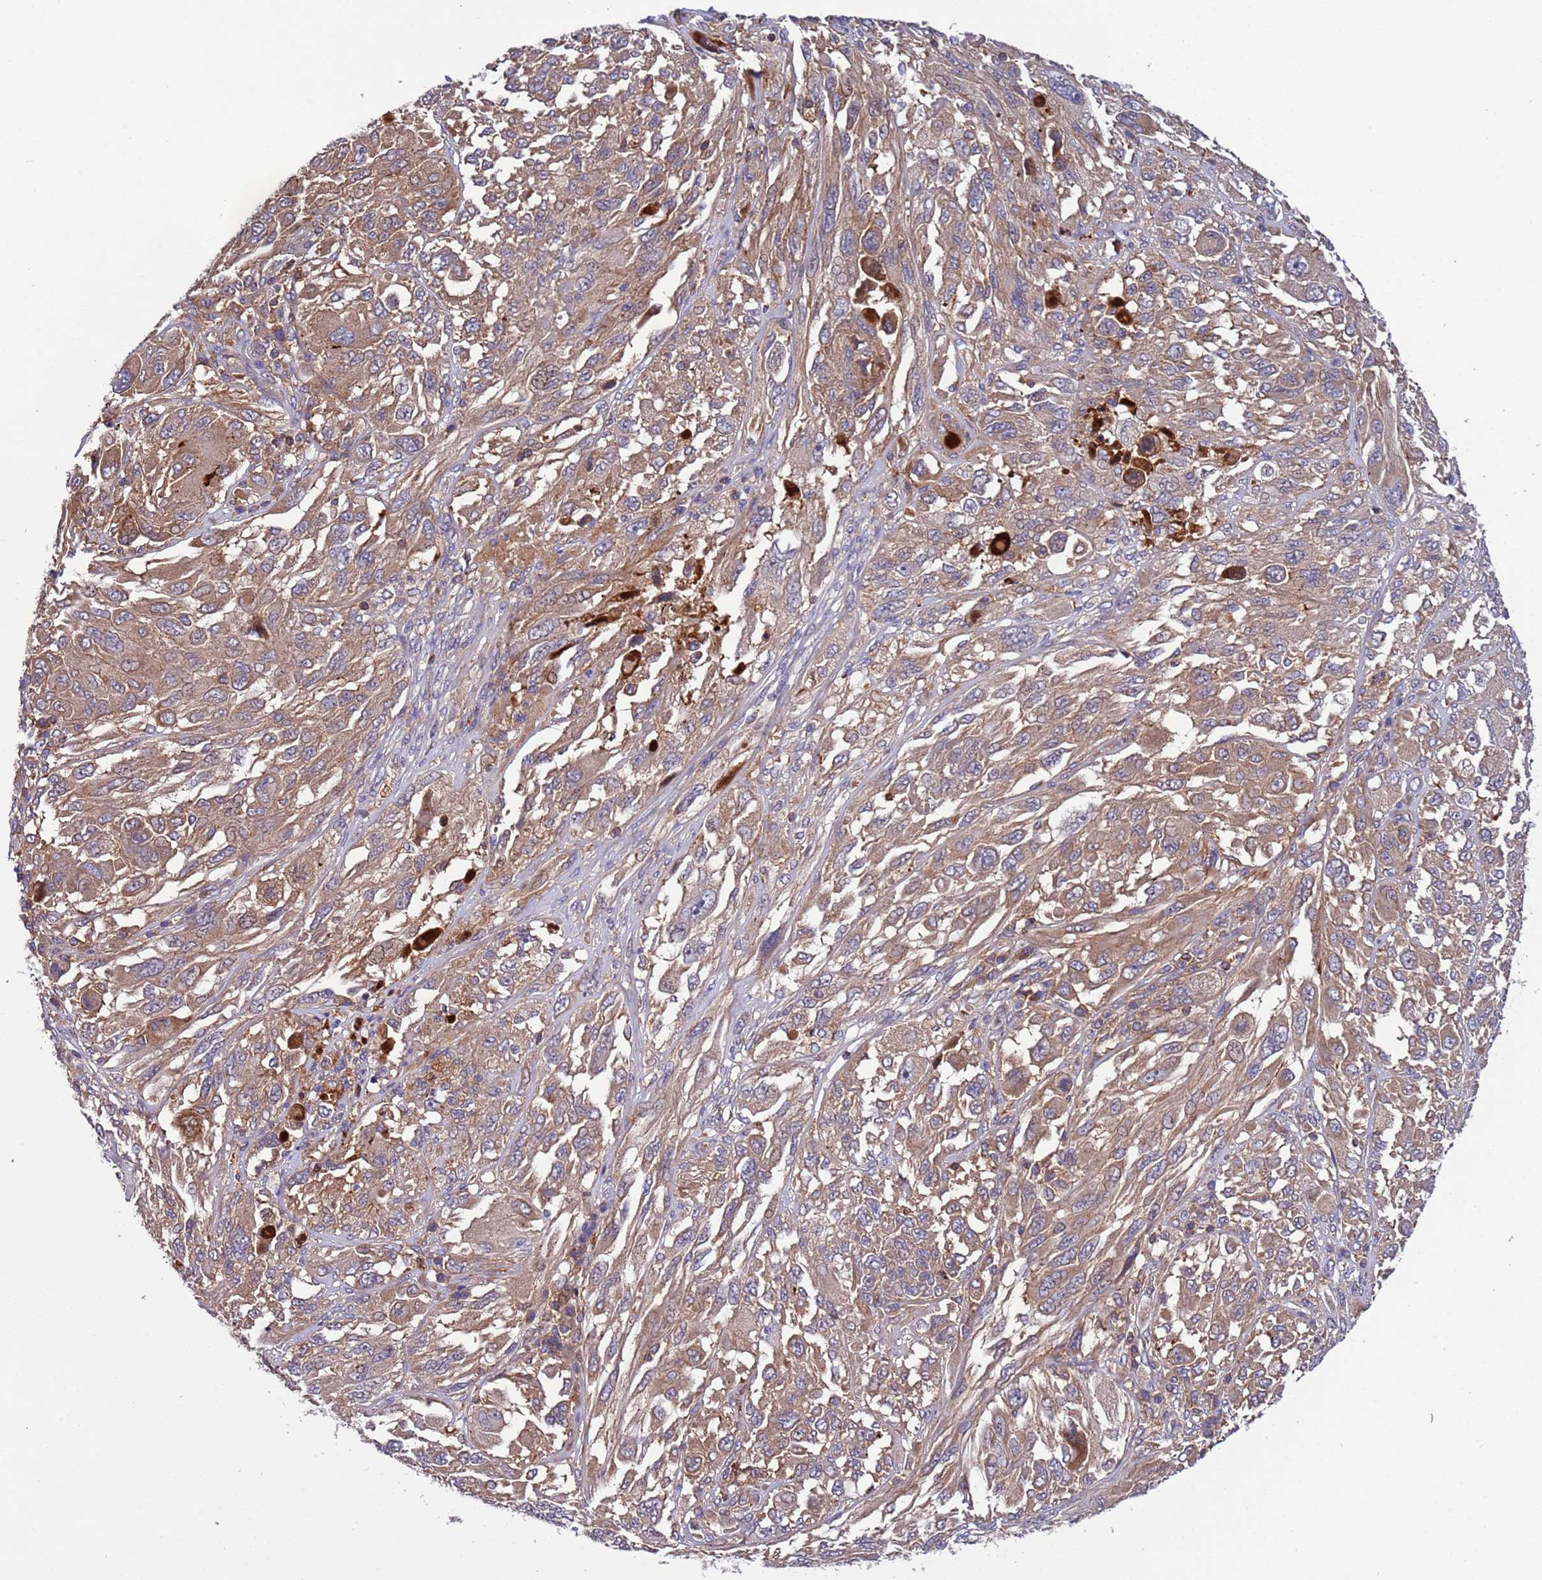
{"staining": {"intensity": "moderate", "quantity": ">75%", "location": "cytoplasmic/membranous"}, "tissue": "melanoma", "cell_type": "Tumor cells", "image_type": "cancer", "snomed": [{"axis": "morphology", "description": "Malignant melanoma, NOS"}, {"axis": "topography", "description": "Skin"}], "caption": "Brown immunohistochemical staining in human malignant melanoma reveals moderate cytoplasmic/membranous positivity in about >75% of tumor cells.", "gene": "PARP16", "patient": {"sex": "female", "age": 91}}